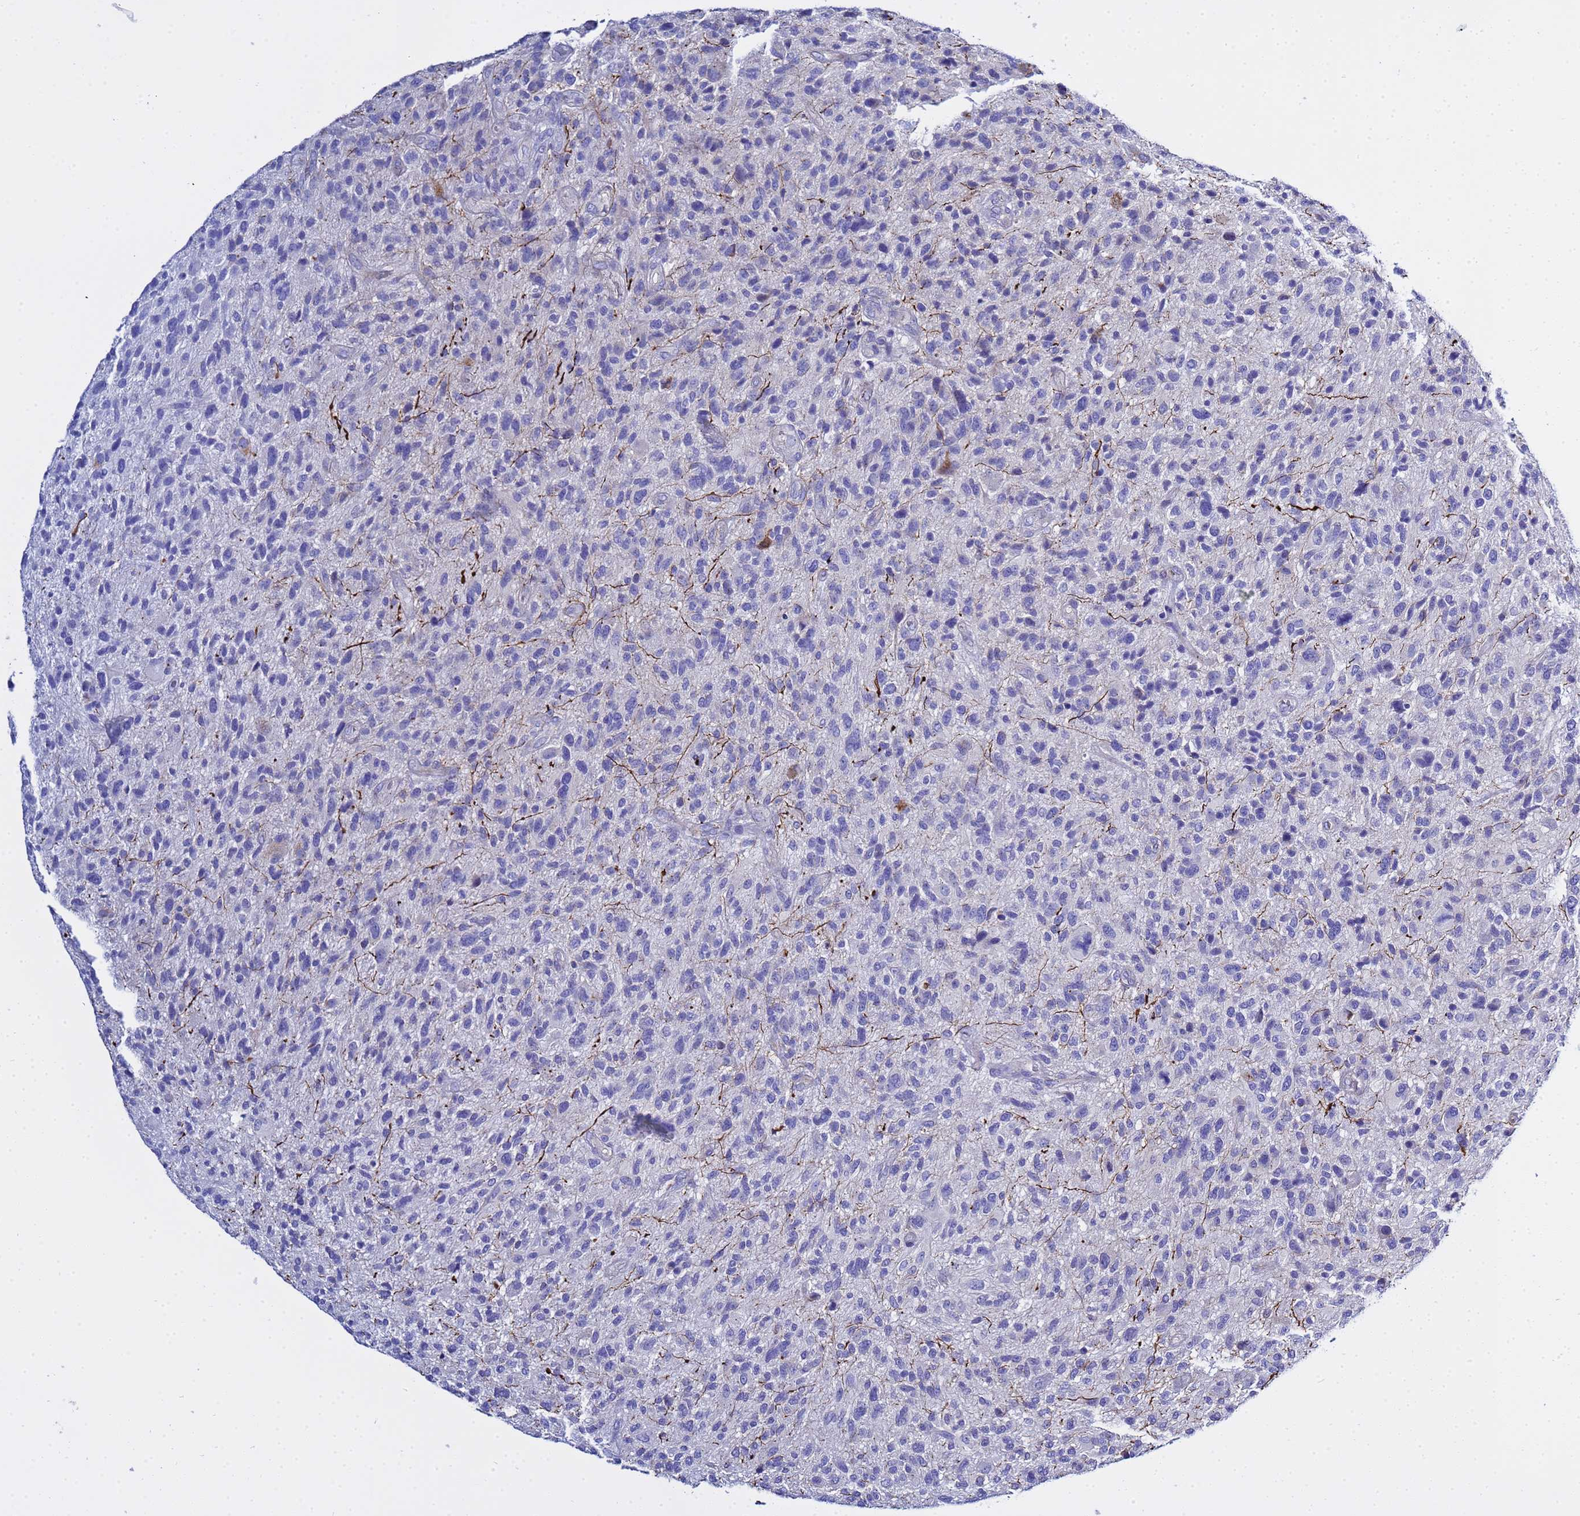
{"staining": {"intensity": "negative", "quantity": "none", "location": "none"}, "tissue": "glioma", "cell_type": "Tumor cells", "image_type": "cancer", "snomed": [{"axis": "morphology", "description": "Glioma, malignant, High grade"}, {"axis": "topography", "description": "Brain"}], "caption": "Glioma stained for a protein using IHC demonstrates no positivity tumor cells.", "gene": "USP18", "patient": {"sex": "male", "age": 47}}